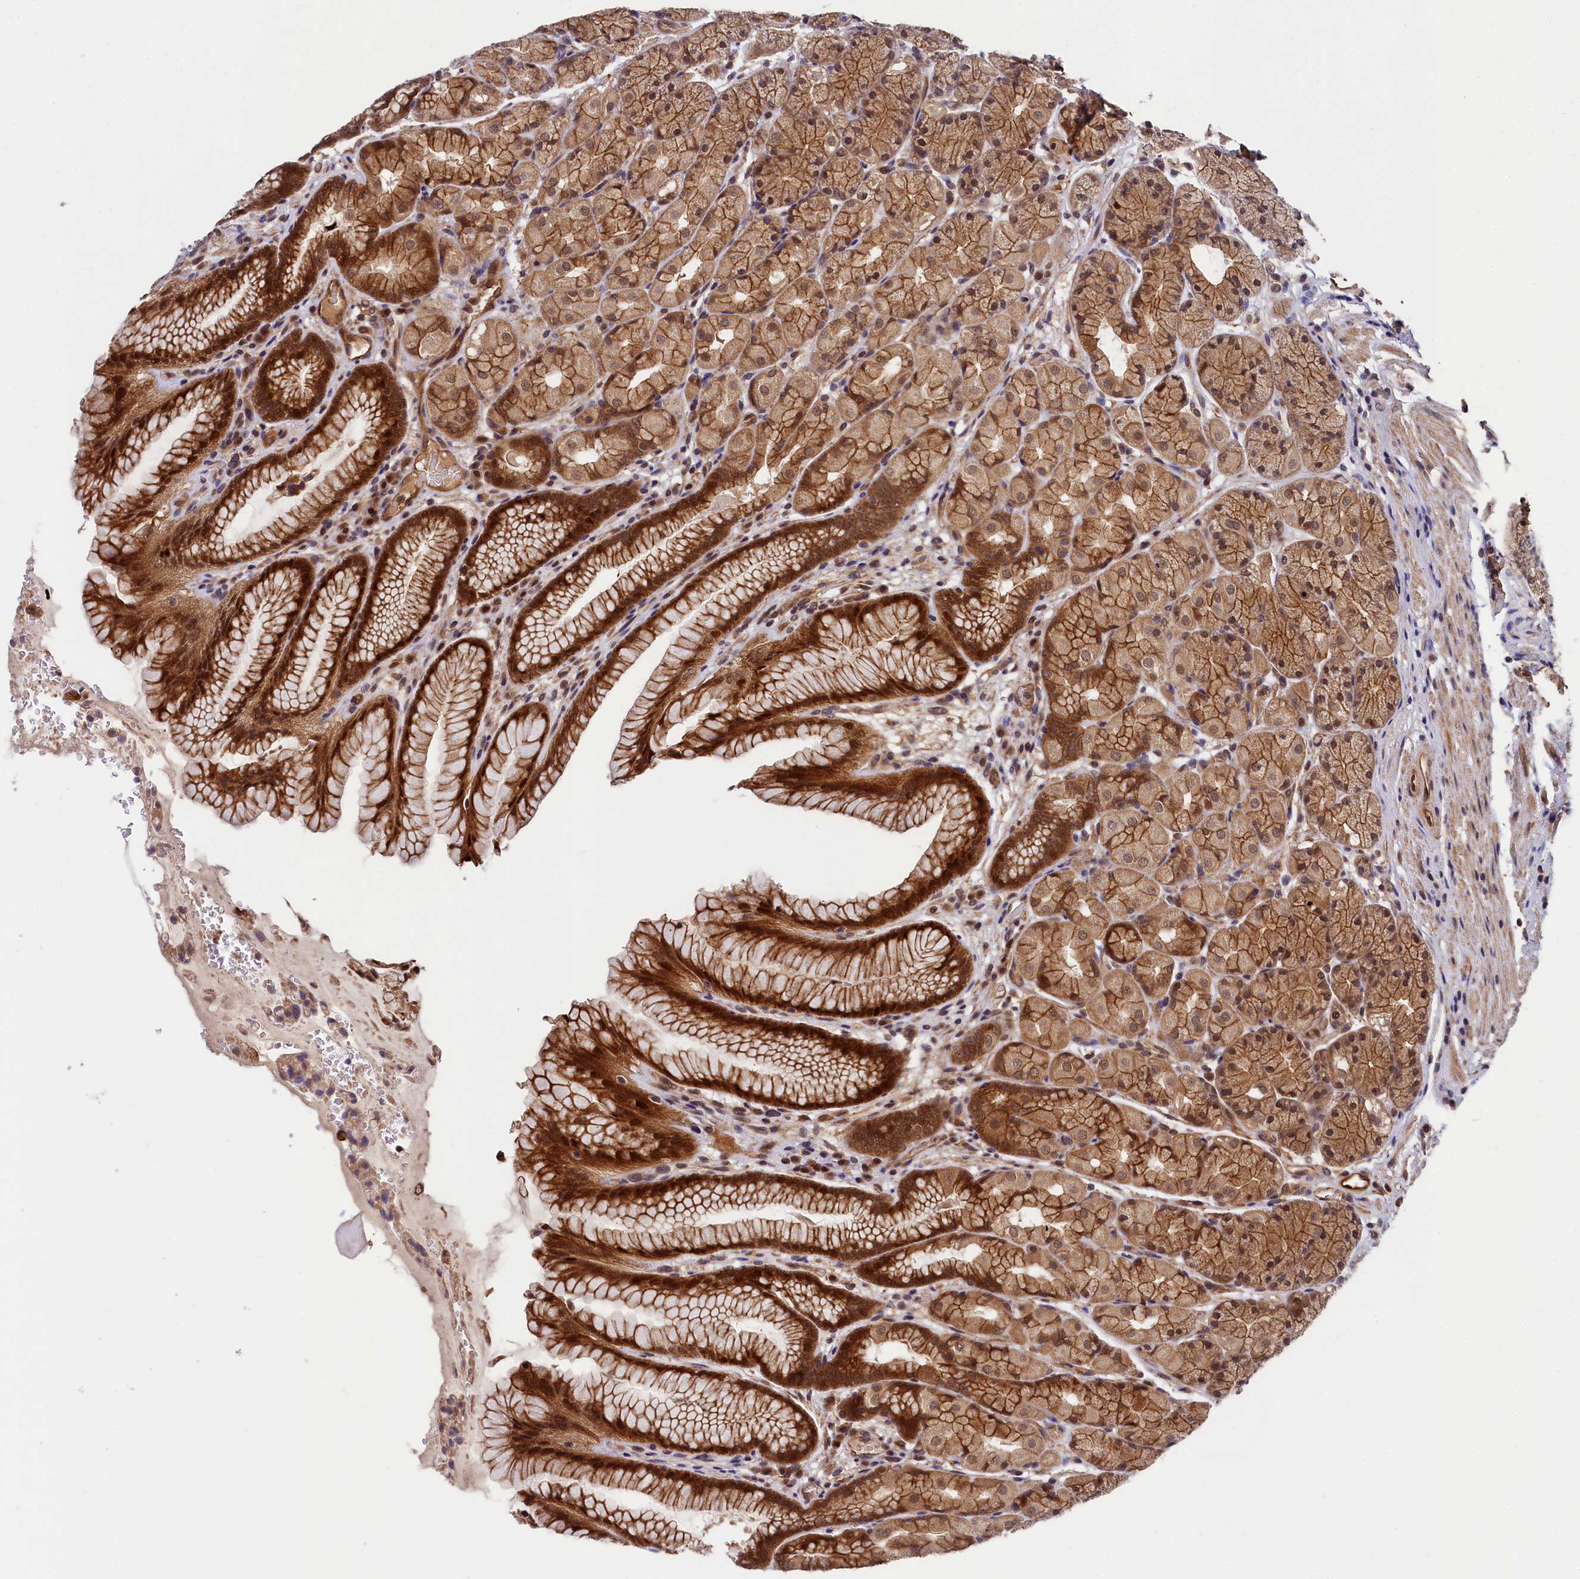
{"staining": {"intensity": "strong", "quantity": ">75%", "location": "cytoplasmic/membranous,nuclear"}, "tissue": "stomach", "cell_type": "Glandular cells", "image_type": "normal", "snomed": [{"axis": "morphology", "description": "Normal tissue, NOS"}, {"axis": "topography", "description": "Stomach"}], "caption": "Protein staining reveals strong cytoplasmic/membranous,nuclear expression in about >75% of glandular cells in benign stomach. (brown staining indicates protein expression, while blue staining denotes nuclei).", "gene": "ARL14EP", "patient": {"sex": "male", "age": 63}}